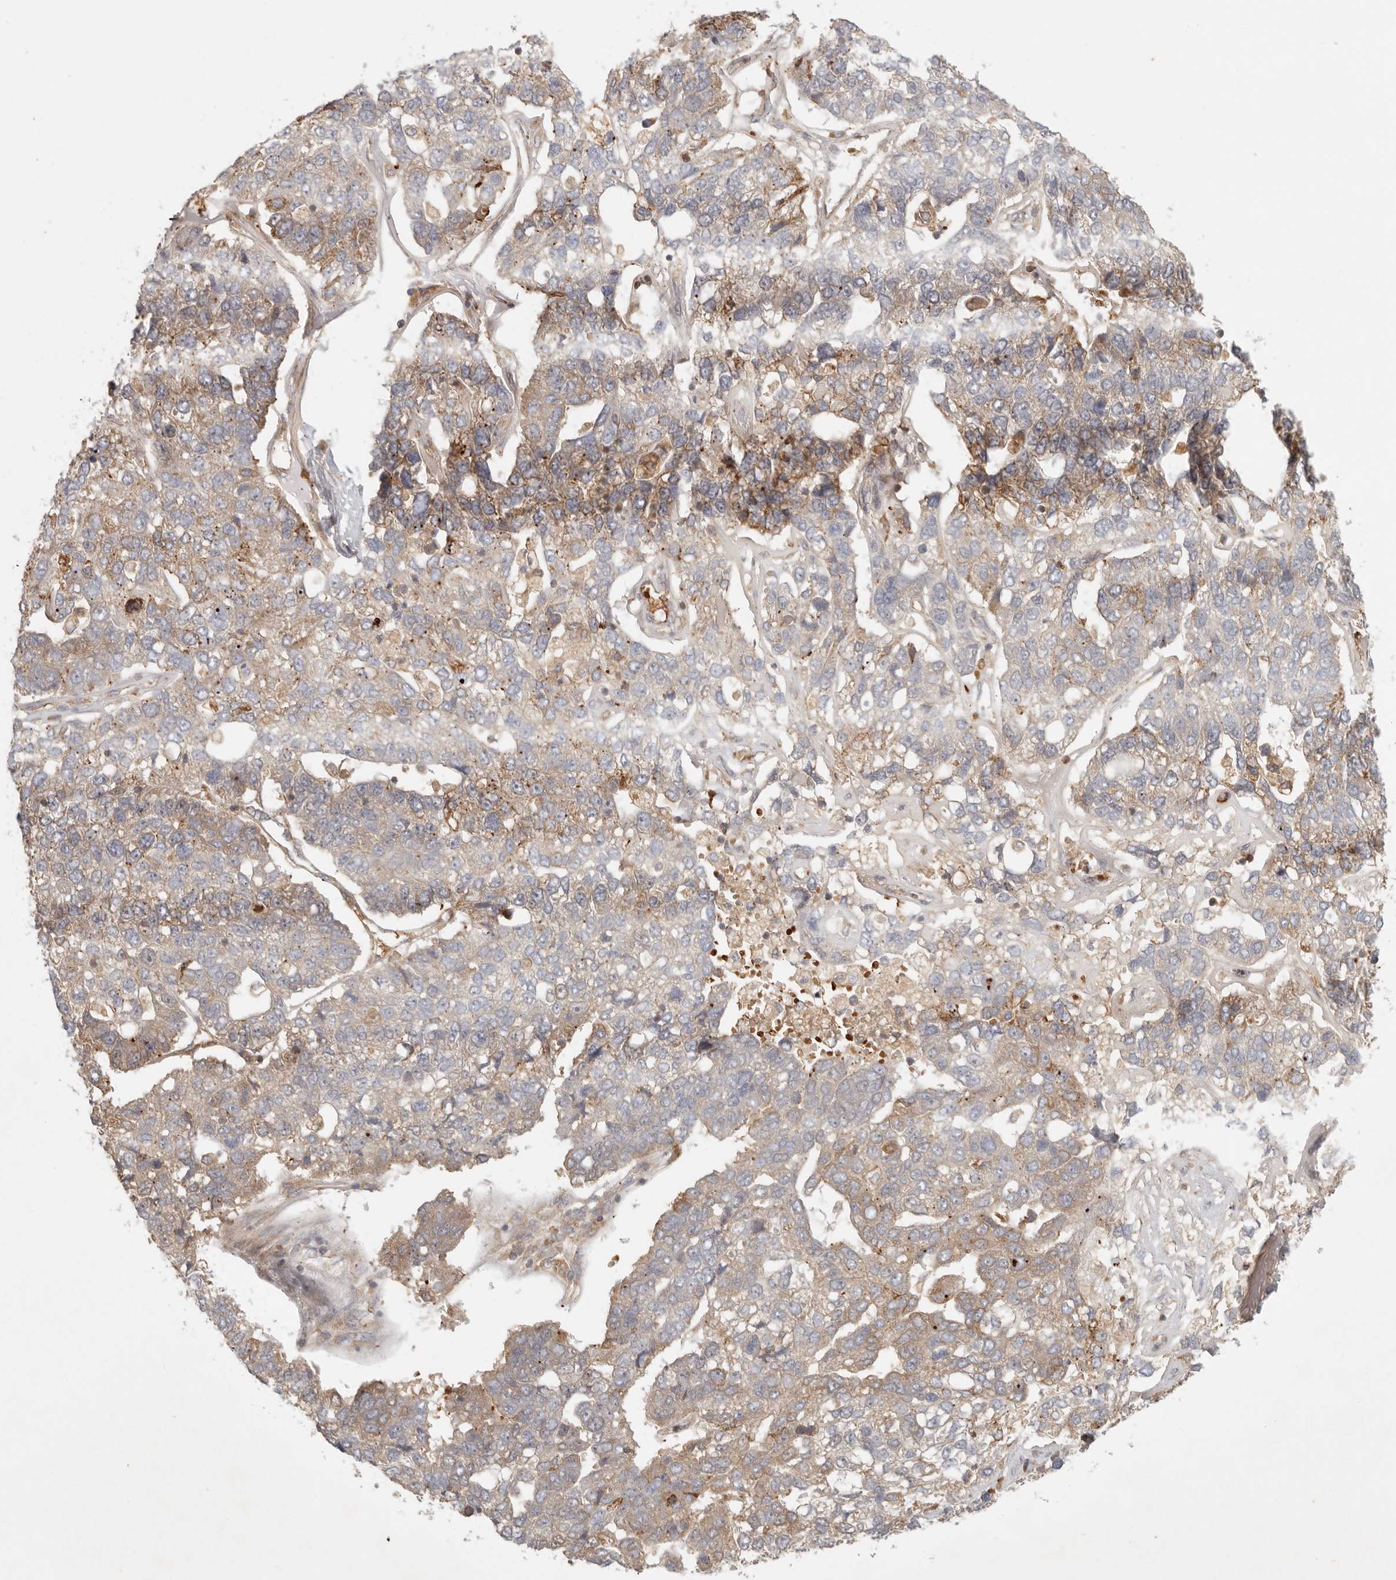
{"staining": {"intensity": "moderate", "quantity": "25%-75%", "location": "cytoplasmic/membranous"}, "tissue": "pancreatic cancer", "cell_type": "Tumor cells", "image_type": "cancer", "snomed": [{"axis": "morphology", "description": "Adenocarcinoma, NOS"}, {"axis": "topography", "description": "Pancreas"}], "caption": "Pancreatic adenocarcinoma stained with DAB immunohistochemistry (IHC) reveals medium levels of moderate cytoplasmic/membranous staining in approximately 25%-75% of tumor cells.", "gene": "AHDC1", "patient": {"sex": "female", "age": 61}}